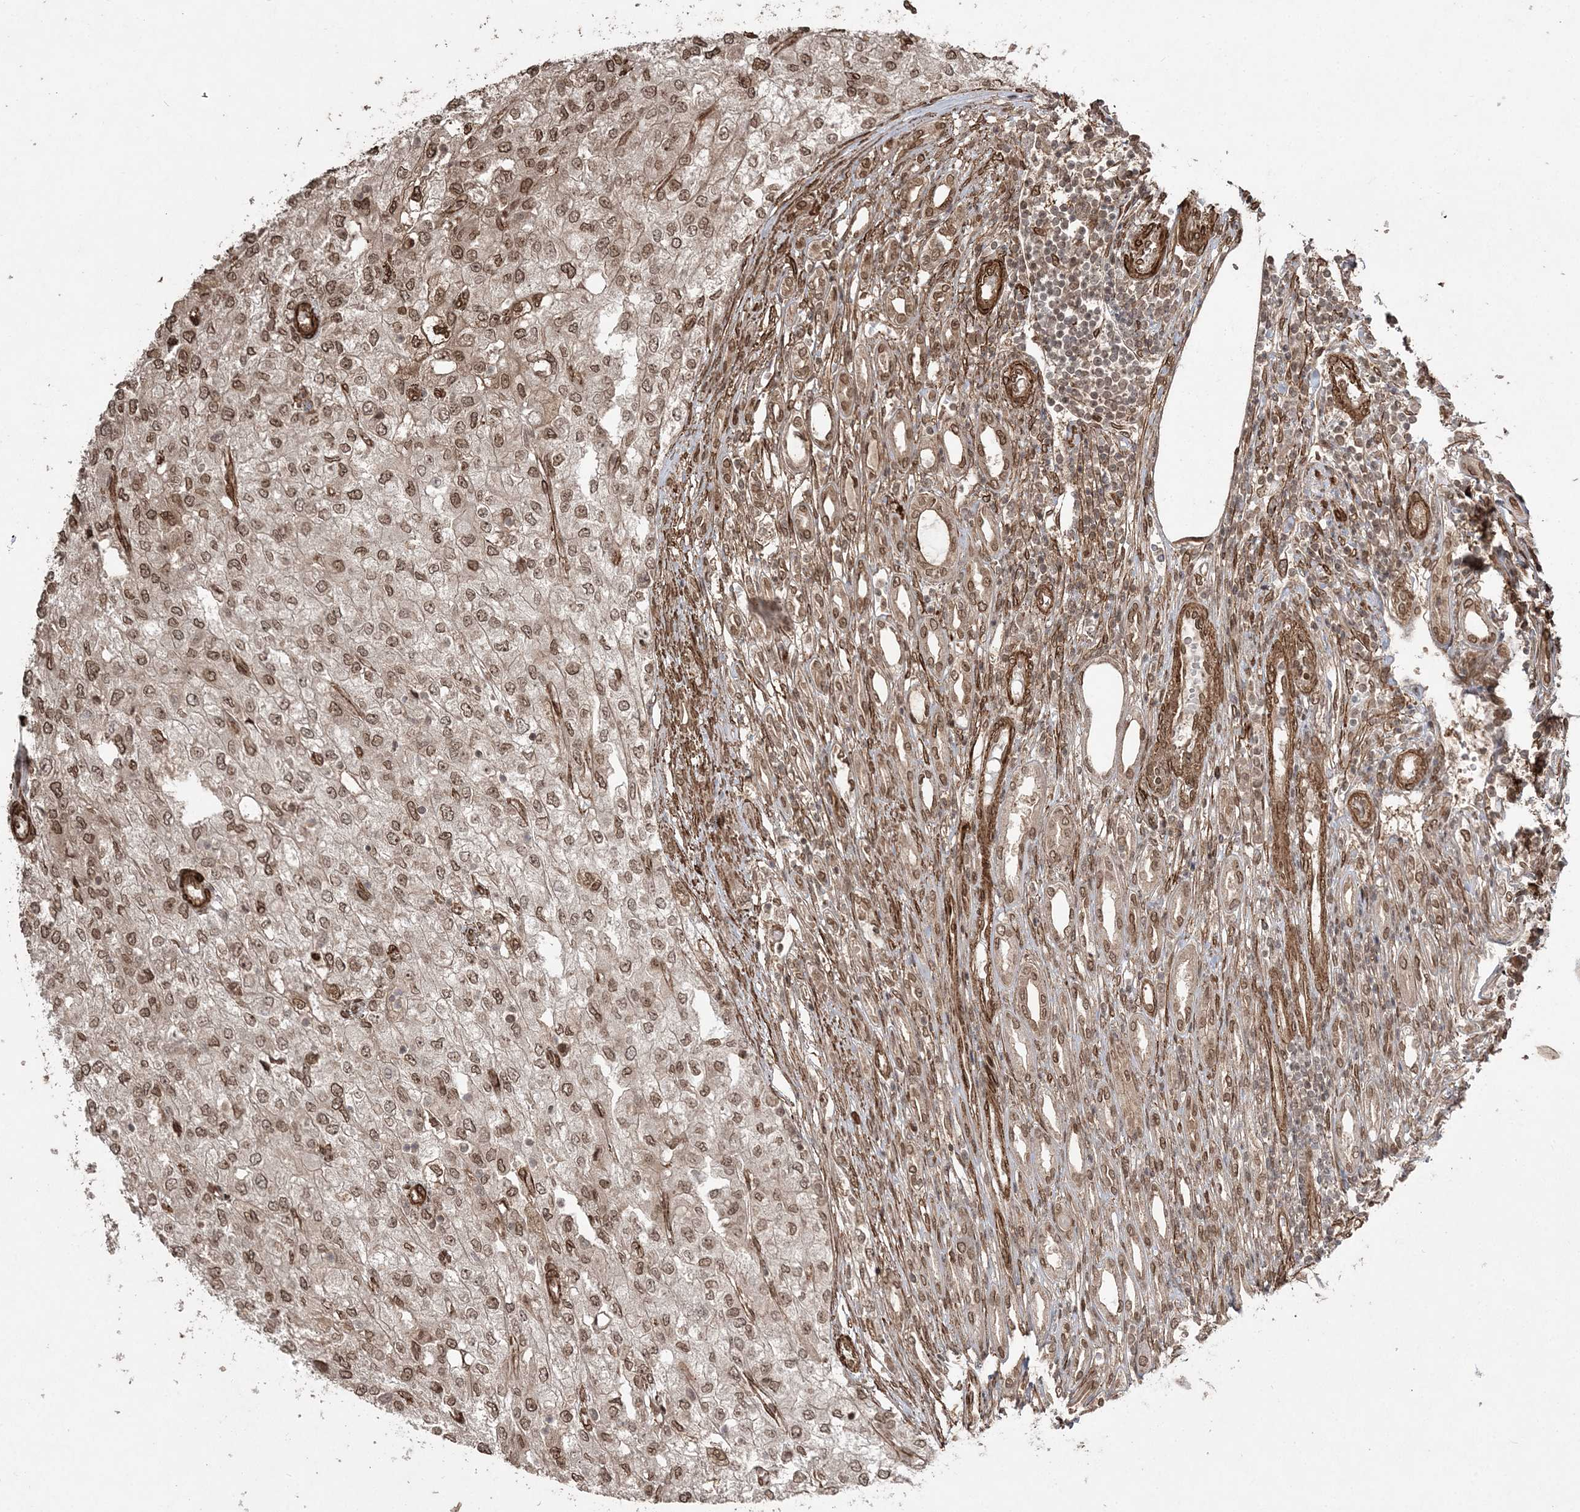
{"staining": {"intensity": "moderate", "quantity": ">75%", "location": "nuclear"}, "tissue": "renal cancer", "cell_type": "Tumor cells", "image_type": "cancer", "snomed": [{"axis": "morphology", "description": "Adenocarcinoma, NOS"}, {"axis": "topography", "description": "Kidney"}], "caption": "Tumor cells show medium levels of moderate nuclear expression in approximately >75% of cells in renal cancer (adenocarcinoma).", "gene": "ETAA1", "patient": {"sex": "female", "age": 54}}